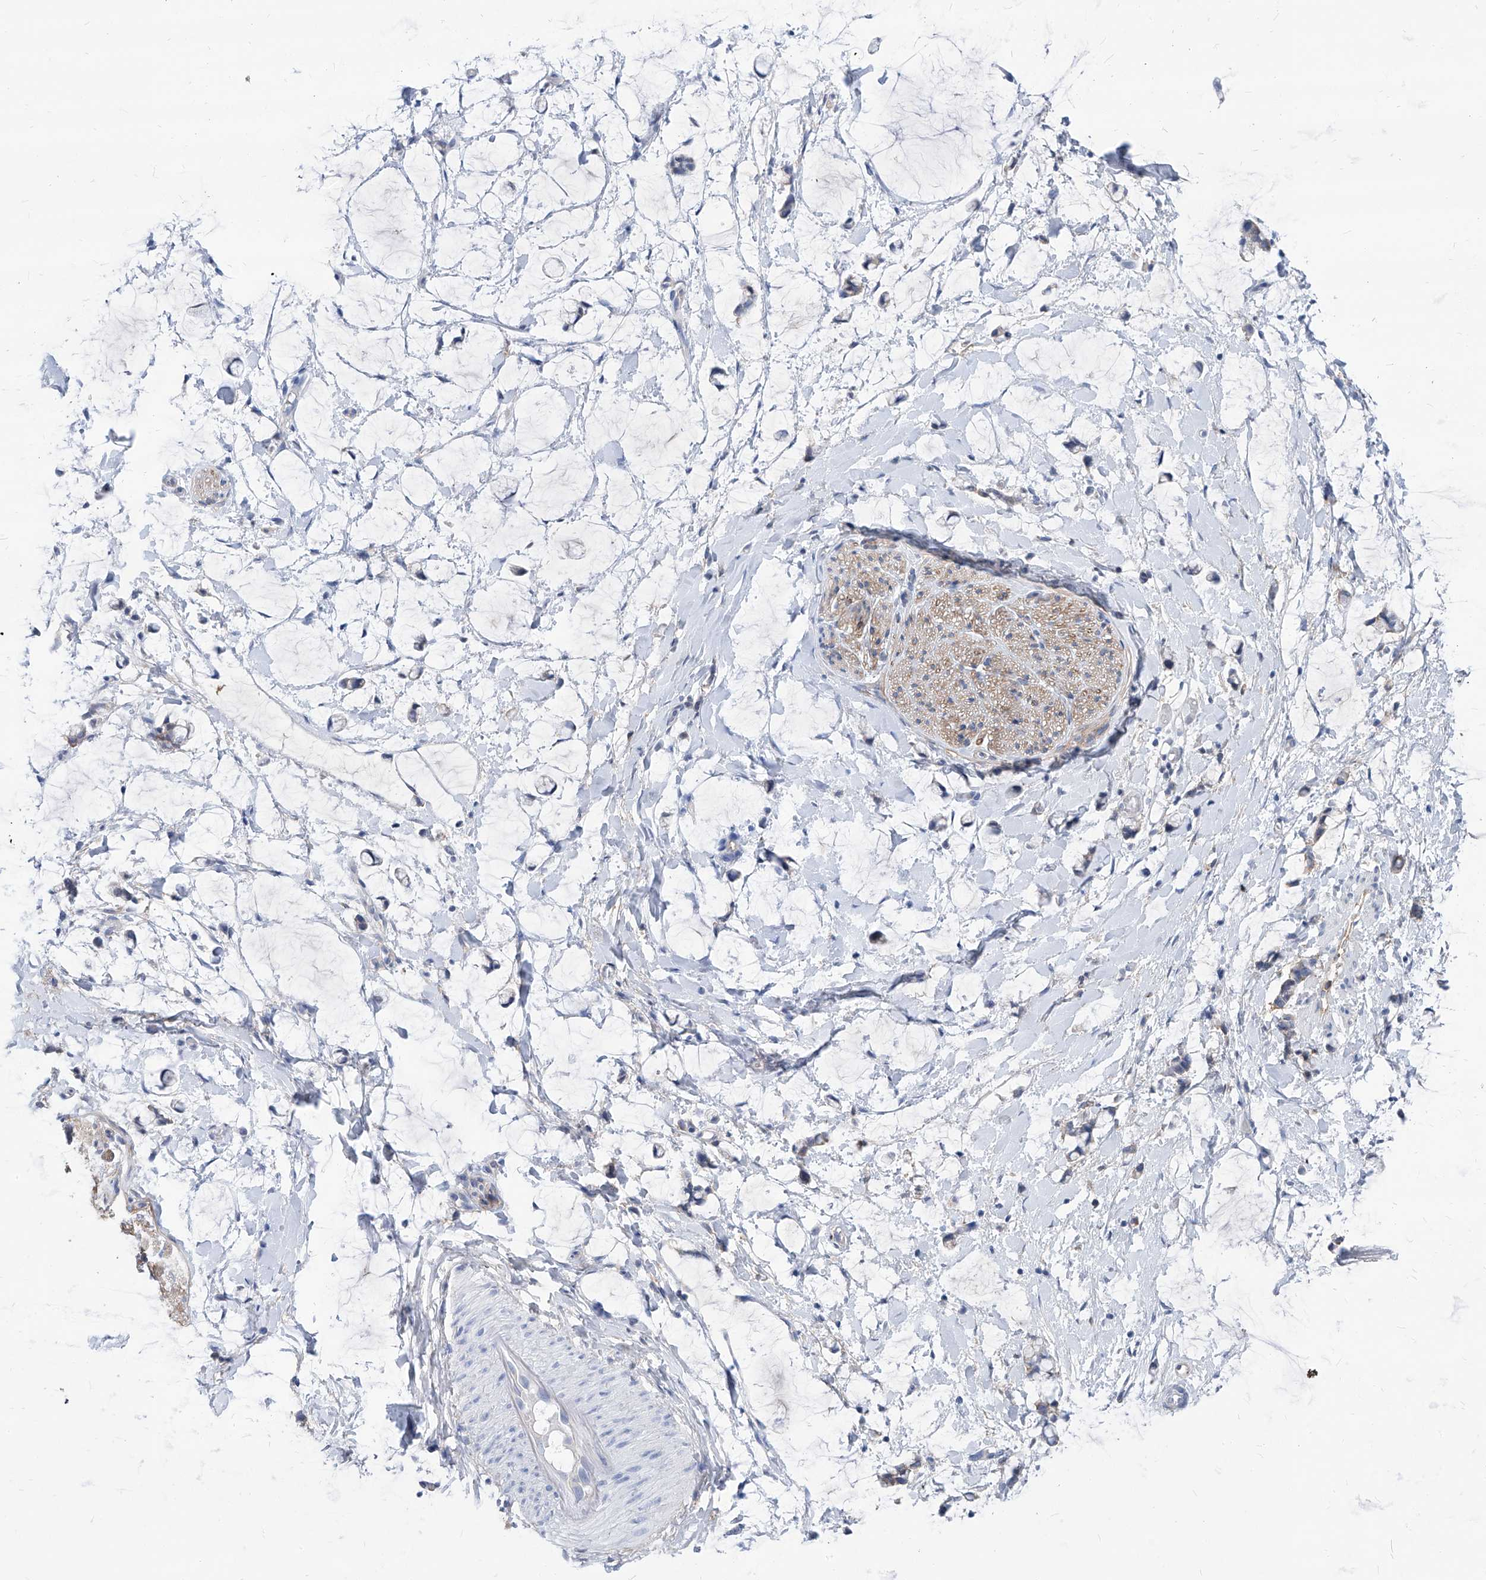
{"staining": {"intensity": "negative", "quantity": "none", "location": "none"}, "tissue": "adipose tissue", "cell_type": "Adipocytes", "image_type": "normal", "snomed": [{"axis": "morphology", "description": "Normal tissue, NOS"}, {"axis": "morphology", "description": "Adenocarcinoma, NOS"}, {"axis": "topography", "description": "Colon"}, {"axis": "topography", "description": "Peripheral nerve tissue"}], "caption": "High power microscopy histopathology image of an immunohistochemistry (IHC) image of benign adipose tissue, revealing no significant expression in adipocytes.", "gene": "AKAP10", "patient": {"sex": "male", "age": 14}}